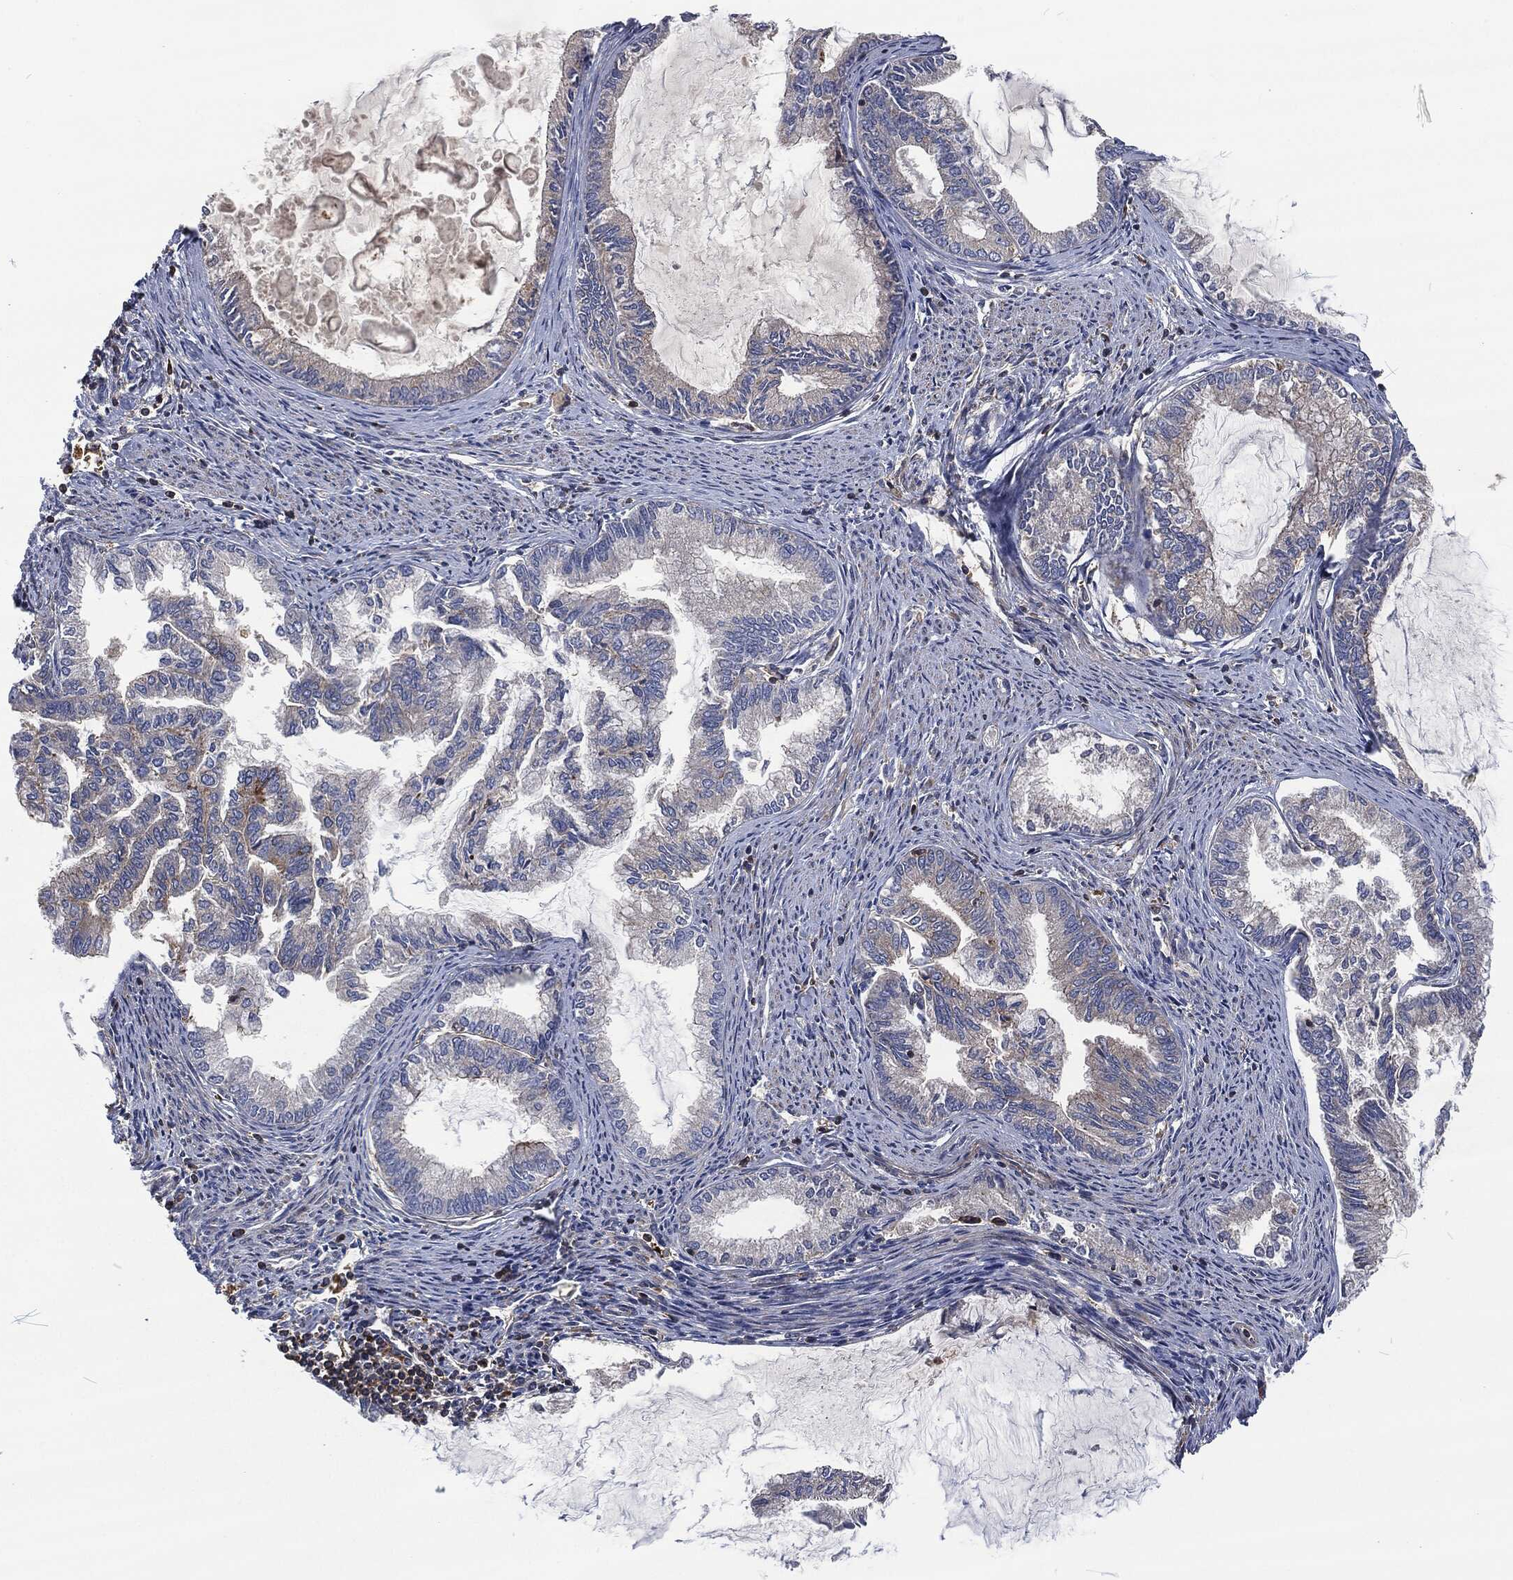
{"staining": {"intensity": "negative", "quantity": "none", "location": "none"}, "tissue": "endometrial cancer", "cell_type": "Tumor cells", "image_type": "cancer", "snomed": [{"axis": "morphology", "description": "Adenocarcinoma, NOS"}, {"axis": "topography", "description": "Endometrium"}], "caption": "A high-resolution micrograph shows immunohistochemistry staining of endometrial adenocarcinoma, which exhibits no significant staining in tumor cells.", "gene": "LGALS9", "patient": {"sex": "female", "age": 86}}